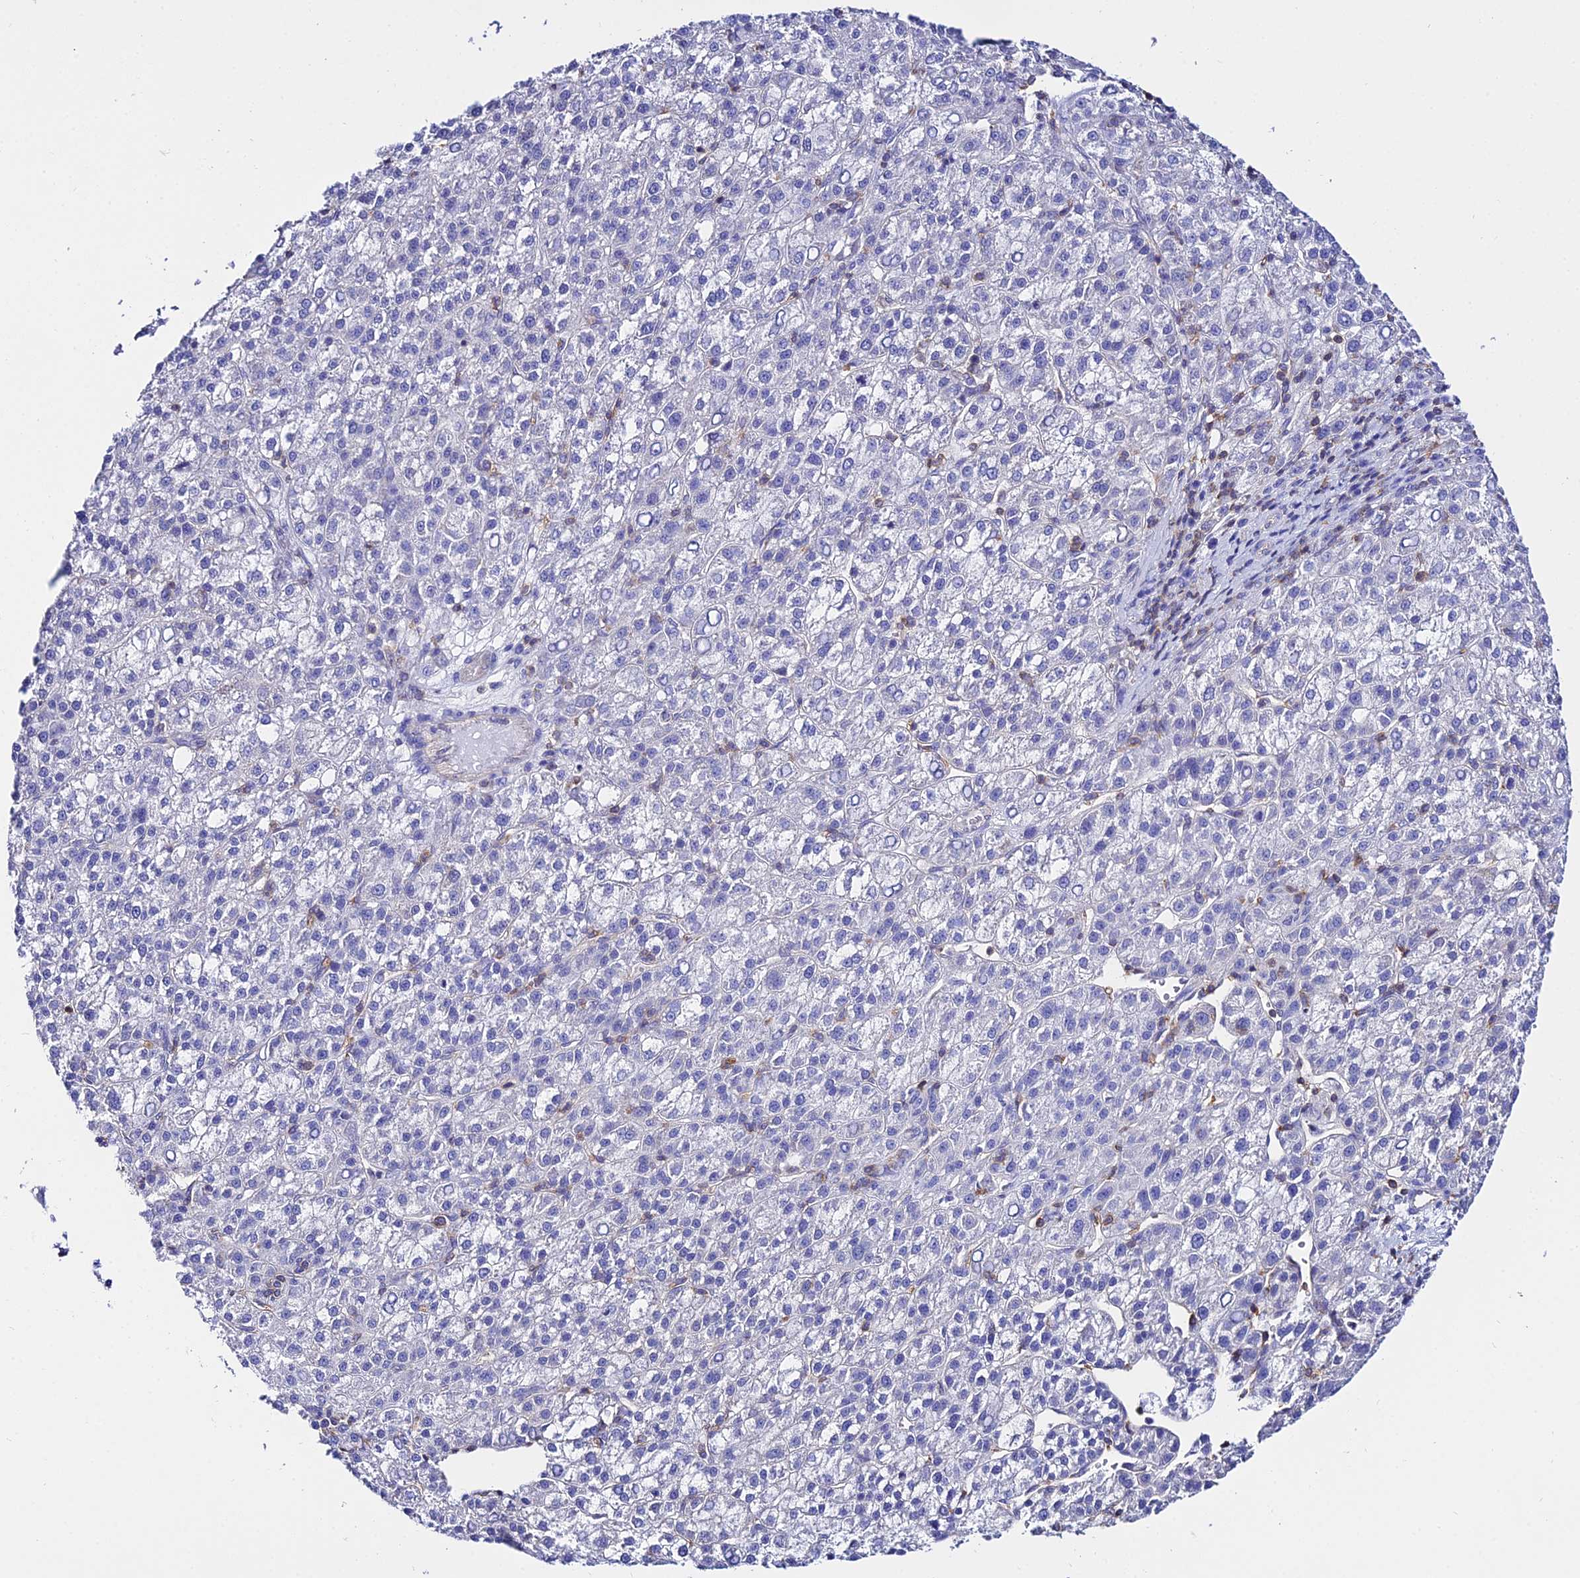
{"staining": {"intensity": "negative", "quantity": "none", "location": "none"}, "tissue": "liver cancer", "cell_type": "Tumor cells", "image_type": "cancer", "snomed": [{"axis": "morphology", "description": "Carcinoma, Hepatocellular, NOS"}, {"axis": "topography", "description": "Liver"}], "caption": "Immunohistochemical staining of liver cancer shows no significant positivity in tumor cells.", "gene": "S100A16", "patient": {"sex": "female", "age": 58}}